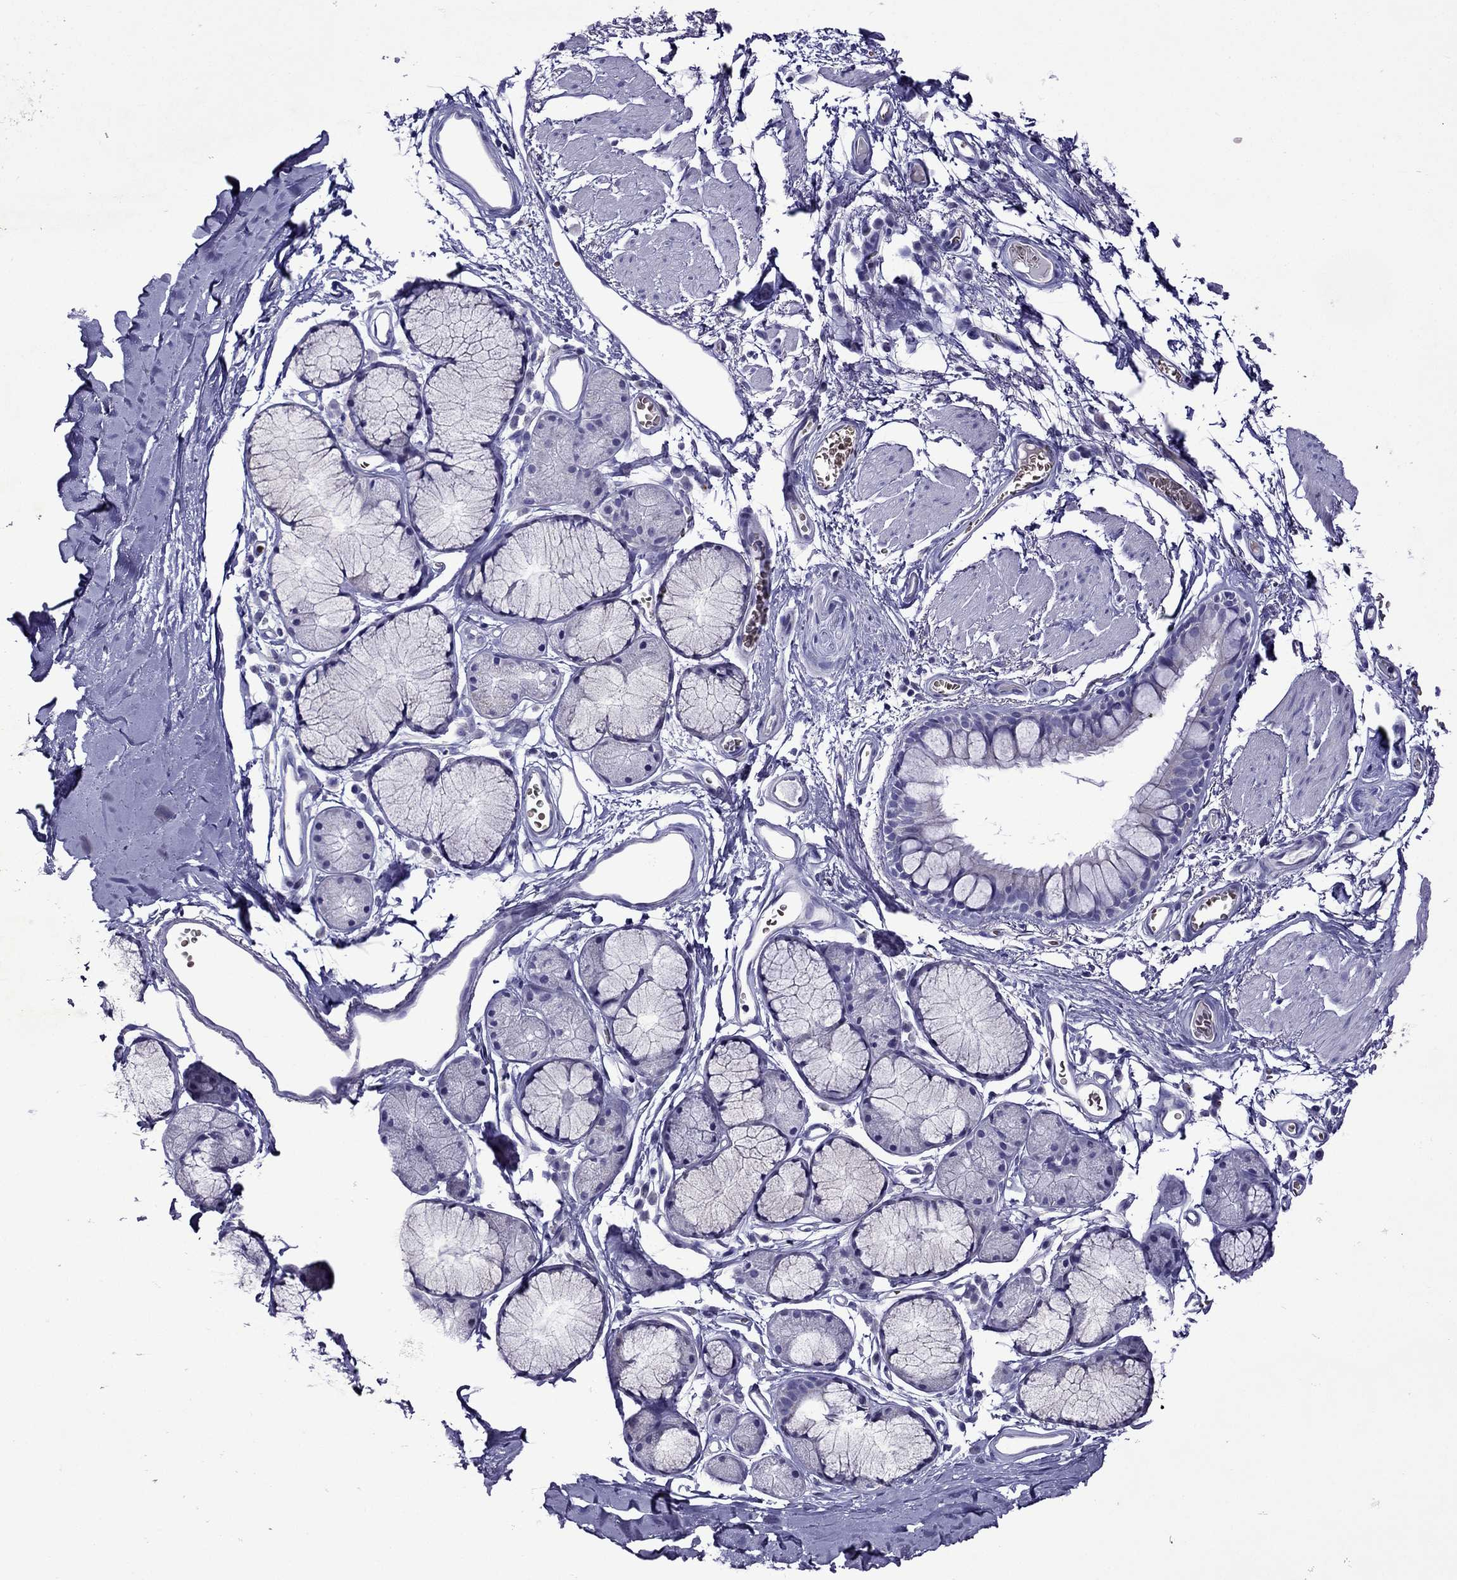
{"staining": {"intensity": "negative", "quantity": "none", "location": "none"}, "tissue": "adipose tissue", "cell_type": "Adipocytes", "image_type": "normal", "snomed": [{"axis": "morphology", "description": "Normal tissue, NOS"}, {"axis": "topography", "description": "Cartilage tissue"}, {"axis": "topography", "description": "Bronchus"}], "caption": "Adipose tissue stained for a protein using immunohistochemistry exhibits no positivity adipocytes.", "gene": "TDRD1", "patient": {"sex": "female", "age": 79}}